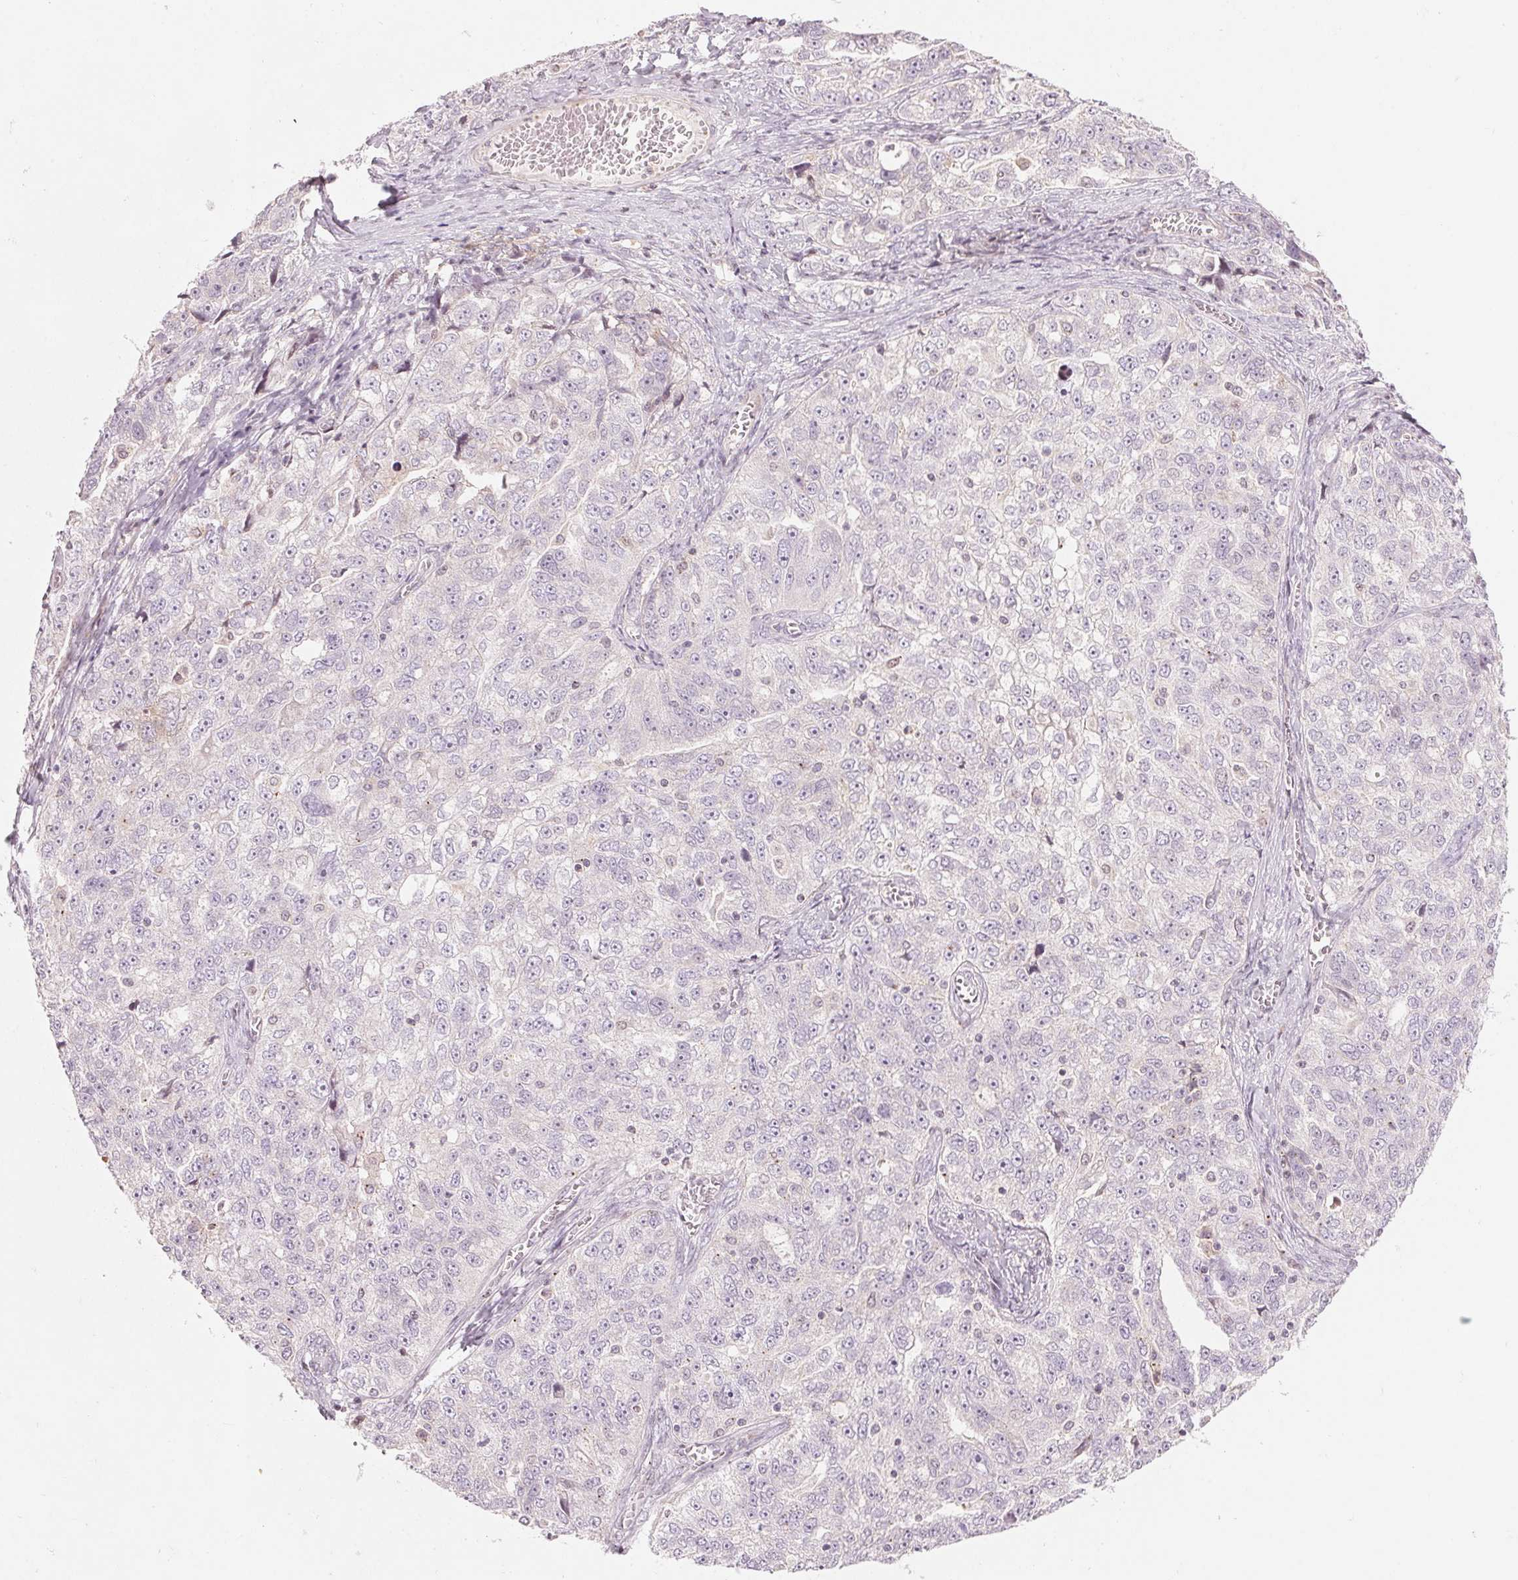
{"staining": {"intensity": "negative", "quantity": "none", "location": "none"}, "tissue": "ovarian cancer", "cell_type": "Tumor cells", "image_type": "cancer", "snomed": [{"axis": "morphology", "description": "Cystadenocarcinoma, serous, NOS"}, {"axis": "topography", "description": "Ovary"}], "caption": "Tumor cells are negative for protein expression in human ovarian cancer.", "gene": "SLC17A4", "patient": {"sex": "female", "age": 51}}